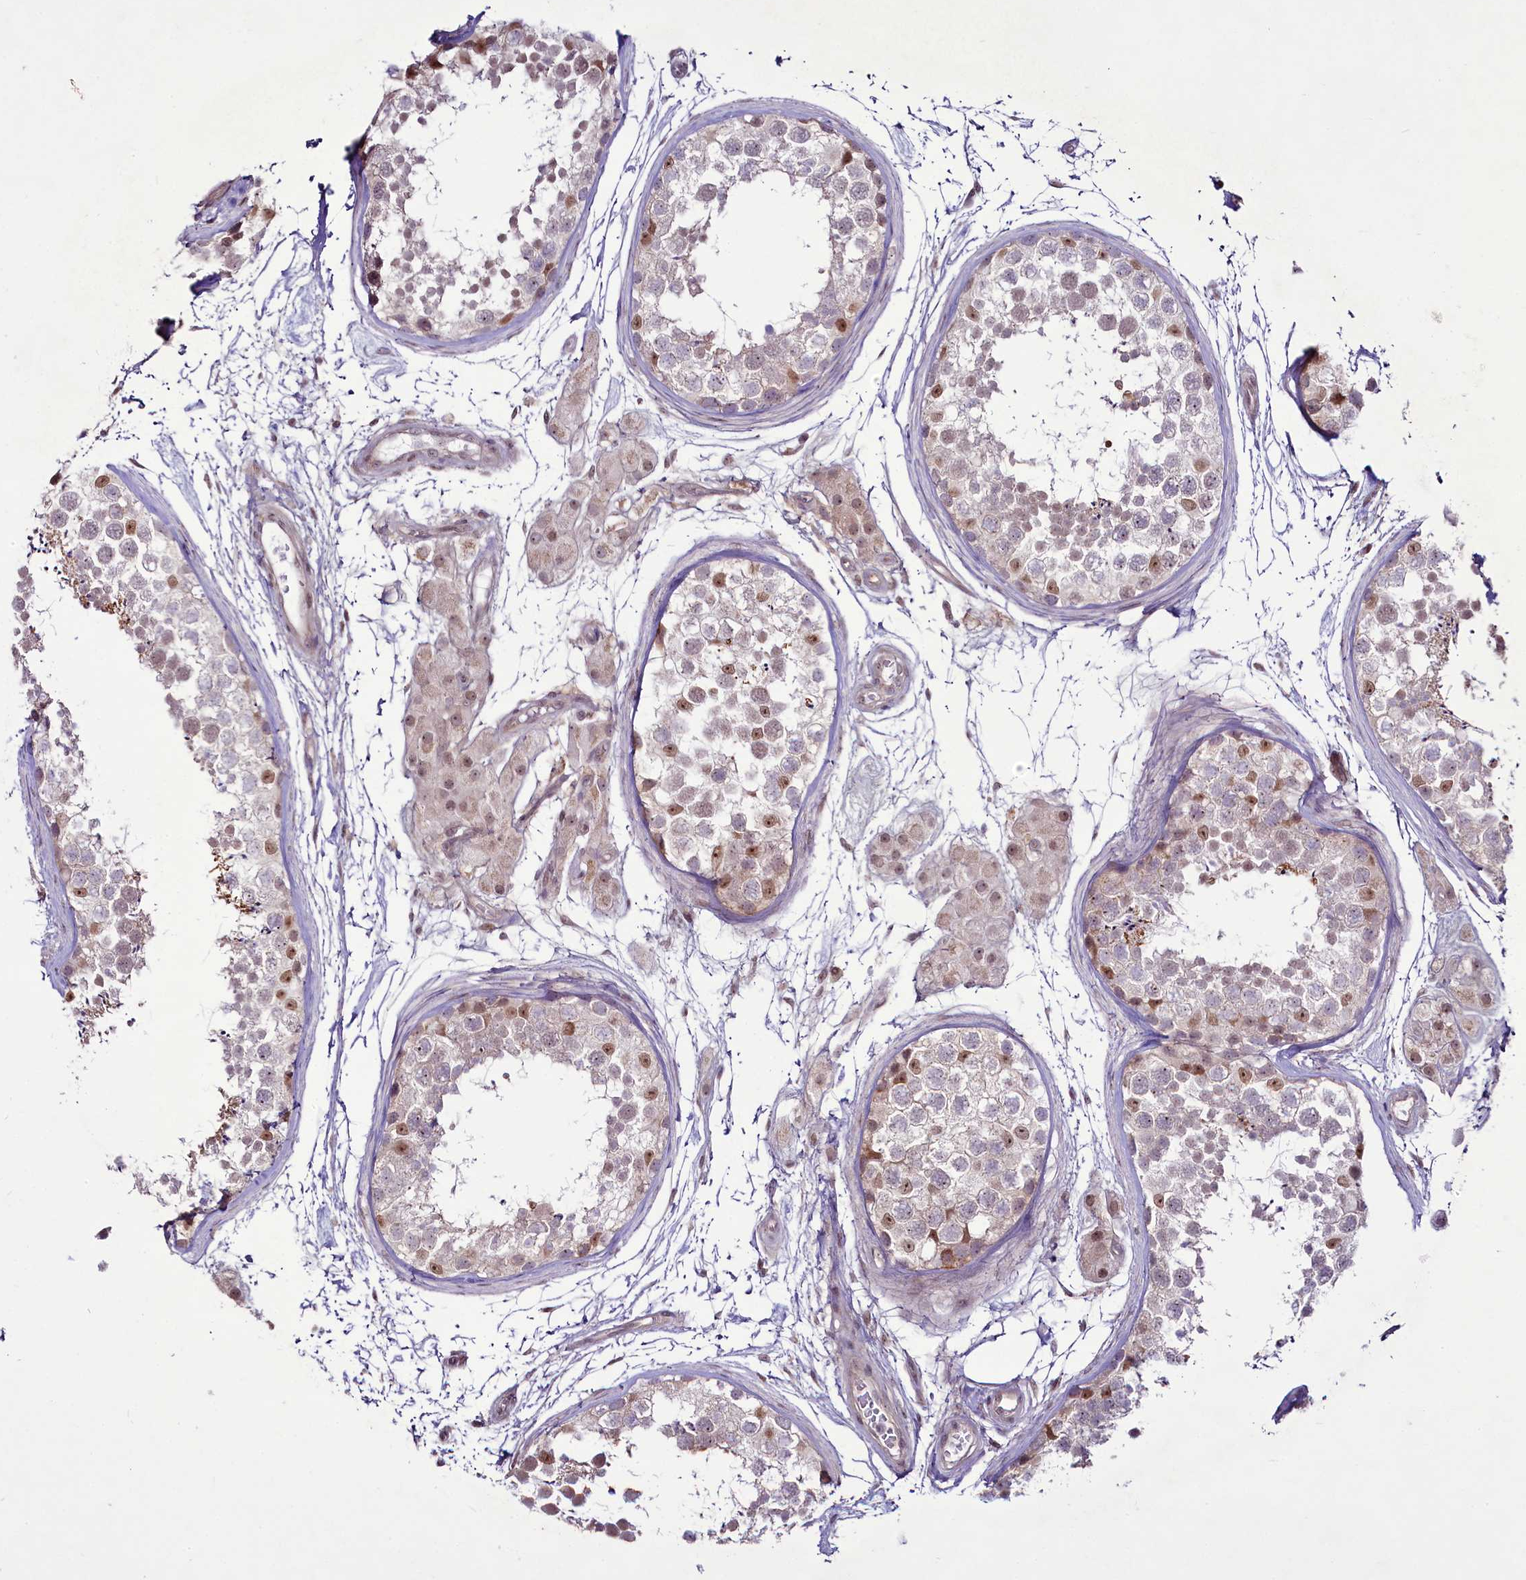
{"staining": {"intensity": "moderate", "quantity": "<25%", "location": "nuclear"}, "tissue": "testis", "cell_type": "Cells in seminiferous ducts", "image_type": "normal", "snomed": [{"axis": "morphology", "description": "Normal tissue, NOS"}, {"axis": "topography", "description": "Testis"}], "caption": "Cells in seminiferous ducts display moderate nuclear staining in approximately <25% of cells in normal testis.", "gene": "RSBN1", "patient": {"sex": "male", "age": 56}}